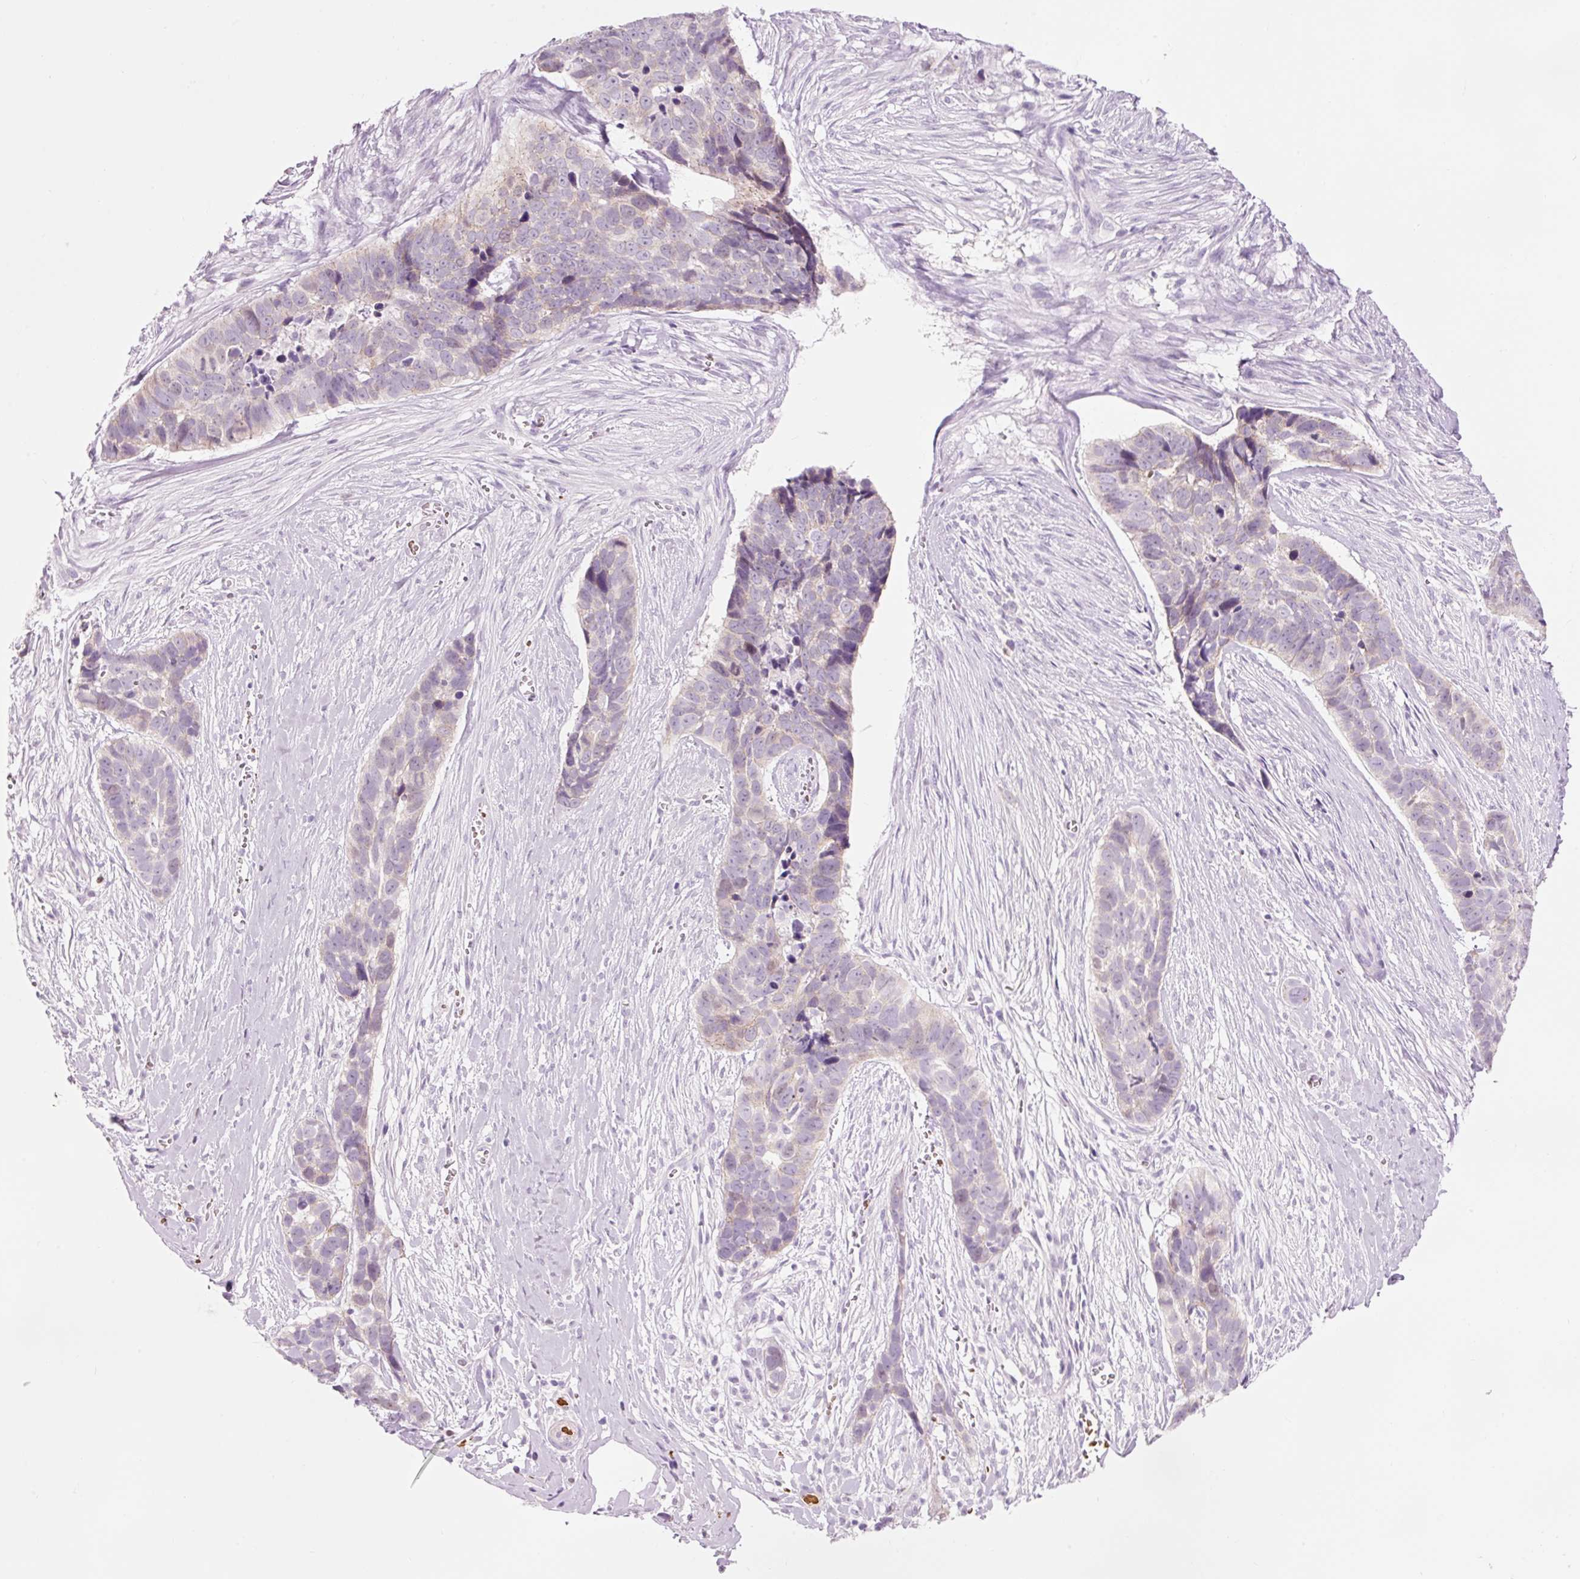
{"staining": {"intensity": "weak", "quantity": "<25%", "location": "cytoplasmic/membranous"}, "tissue": "skin cancer", "cell_type": "Tumor cells", "image_type": "cancer", "snomed": [{"axis": "morphology", "description": "Basal cell carcinoma"}, {"axis": "topography", "description": "Skin"}], "caption": "This photomicrograph is of skin cancer (basal cell carcinoma) stained with immunohistochemistry to label a protein in brown with the nuclei are counter-stained blue. There is no positivity in tumor cells.", "gene": "DHRS11", "patient": {"sex": "female", "age": 82}}